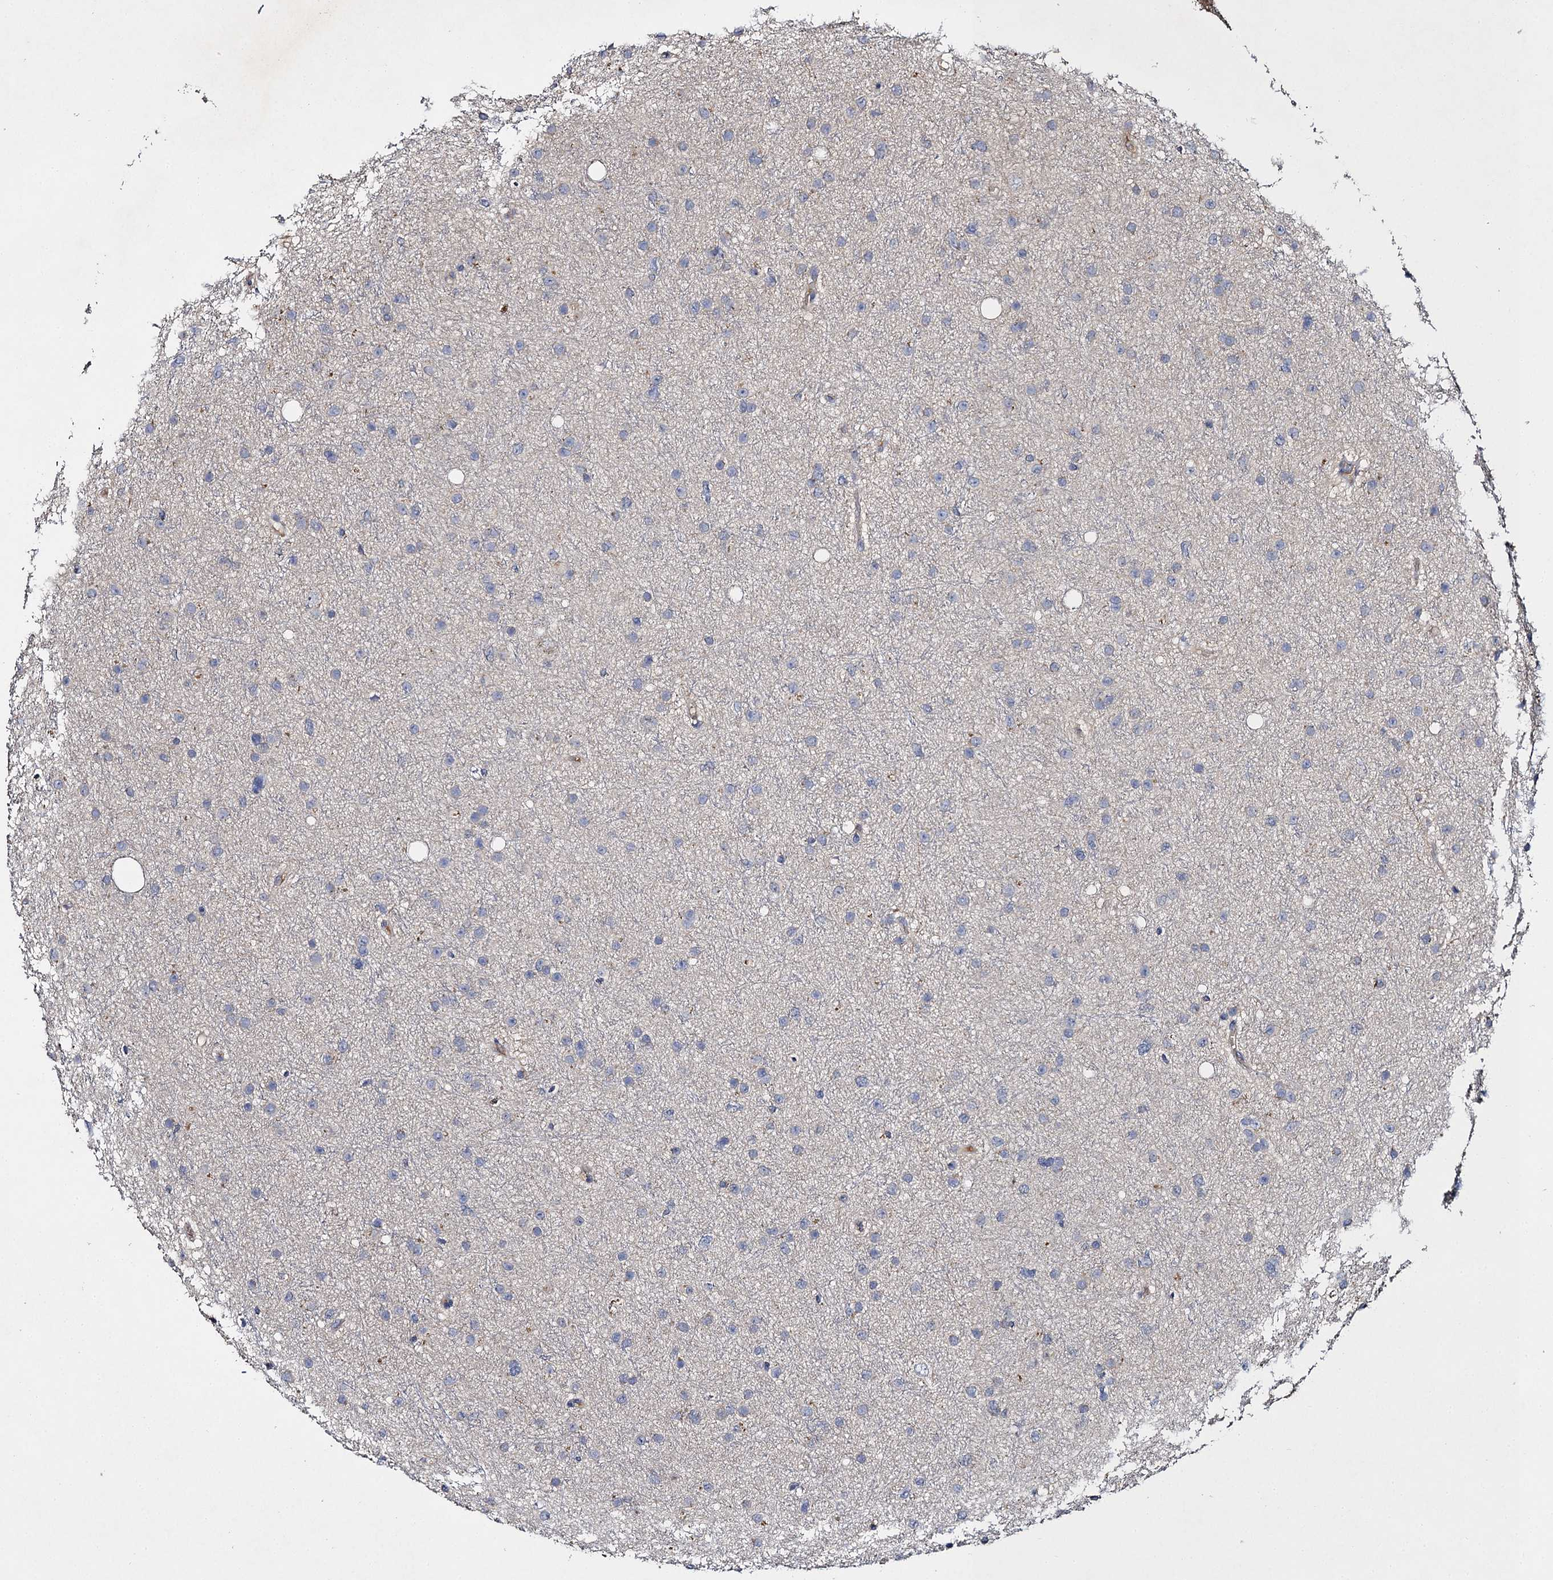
{"staining": {"intensity": "negative", "quantity": "none", "location": "none"}, "tissue": "glioma", "cell_type": "Tumor cells", "image_type": "cancer", "snomed": [{"axis": "morphology", "description": "Glioma, malignant, Low grade"}, {"axis": "topography", "description": "Cerebral cortex"}], "caption": "Micrograph shows no protein staining in tumor cells of glioma tissue.", "gene": "SLC11A2", "patient": {"sex": "female", "age": 39}}